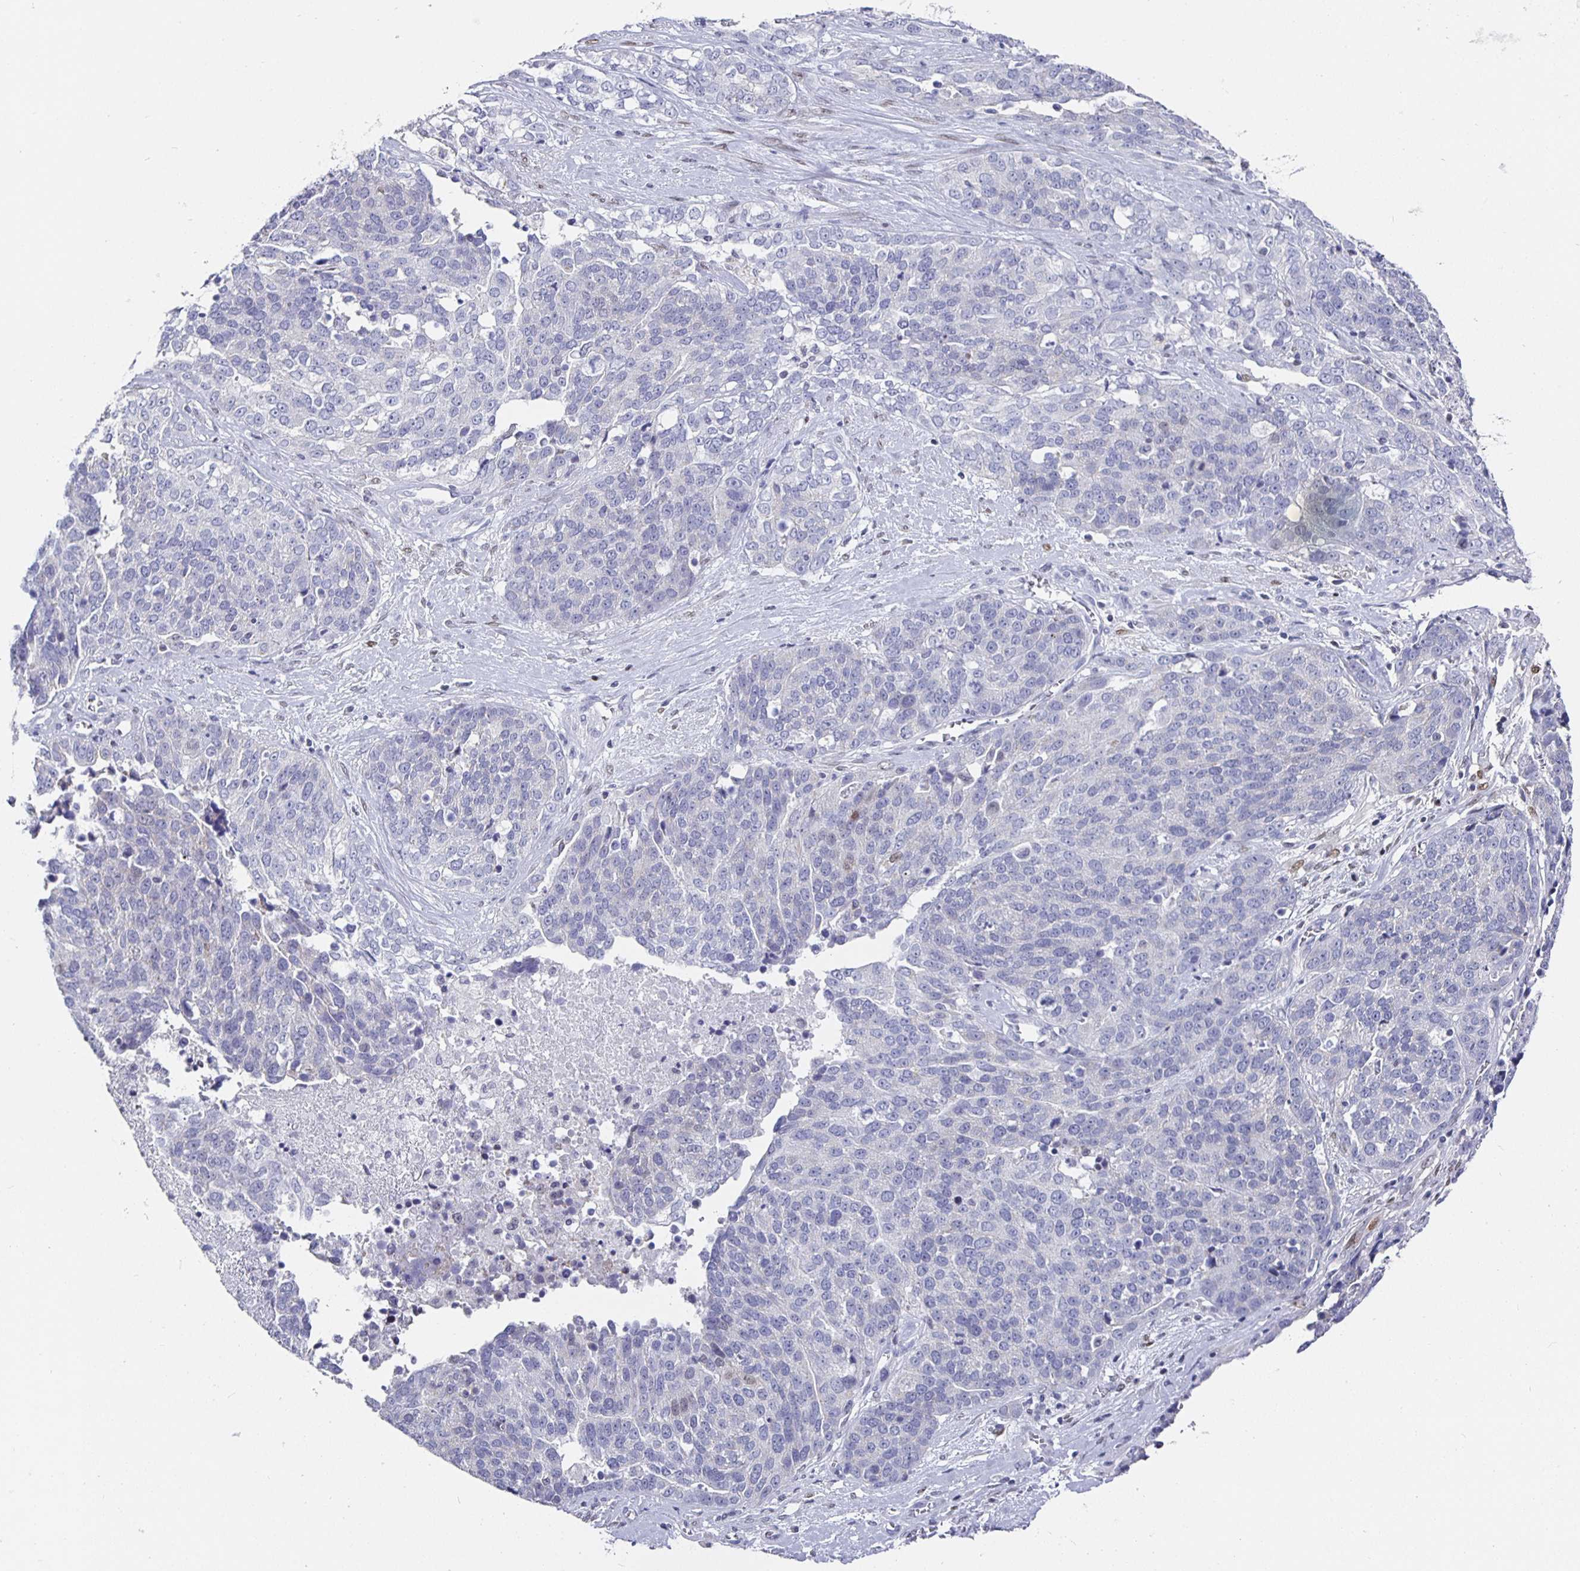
{"staining": {"intensity": "negative", "quantity": "none", "location": "none"}, "tissue": "ovarian cancer", "cell_type": "Tumor cells", "image_type": "cancer", "snomed": [{"axis": "morphology", "description": "Cystadenocarcinoma, serous, NOS"}, {"axis": "topography", "description": "Ovary"}], "caption": "DAB (3,3'-diaminobenzidine) immunohistochemical staining of ovarian cancer (serous cystadenocarcinoma) exhibits no significant positivity in tumor cells. (Stains: DAB (3,3'-diaminobenzidine) IHC with hematoxylin counter stain, Microscopy: brightfield microscopy at high magnification).", "gene": "RUNX2", "patient": {"sex": "female", "age": 44}}